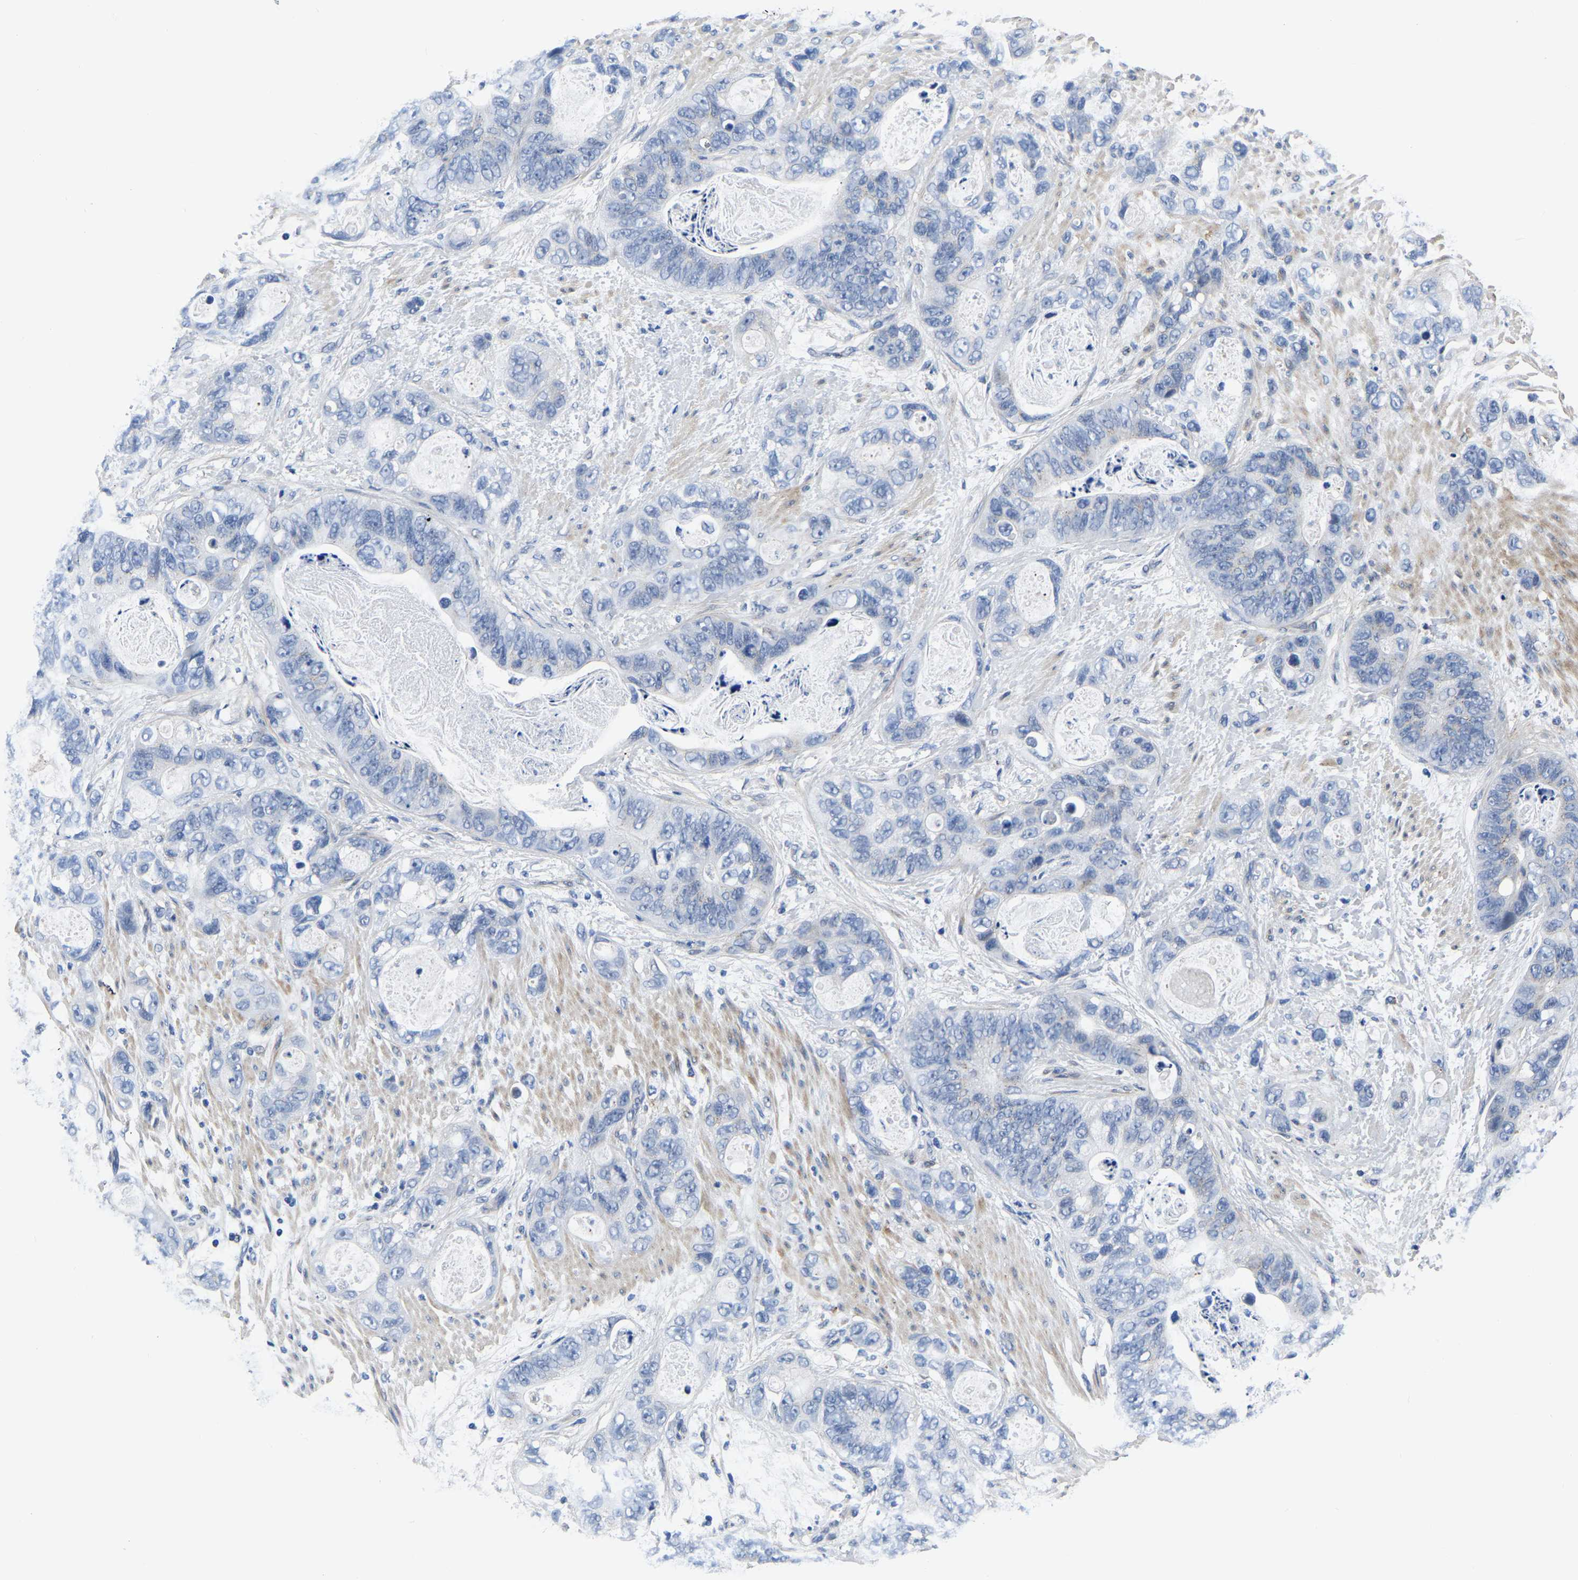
{"staining": {"intensity": "negative", "quantity": "none", "location": "none"}, "tissue": "stomach cancer", "cell_type": "Tumor cells", "image_type": "cancer", "snomed": [{"axis": "morphology", "description": "Normal tissue, NOS"}, {"axis": "morphology", "description": "Adenocarcinoma, NOS"}, {"axis": "topography", "description": "Stomach"}], "caption": "Tumor cells are negative for brown protein staining in stomach adenocarcinoma.", "gene": "PDLIM7", "patient": {"sex": "female", "age": 89}}